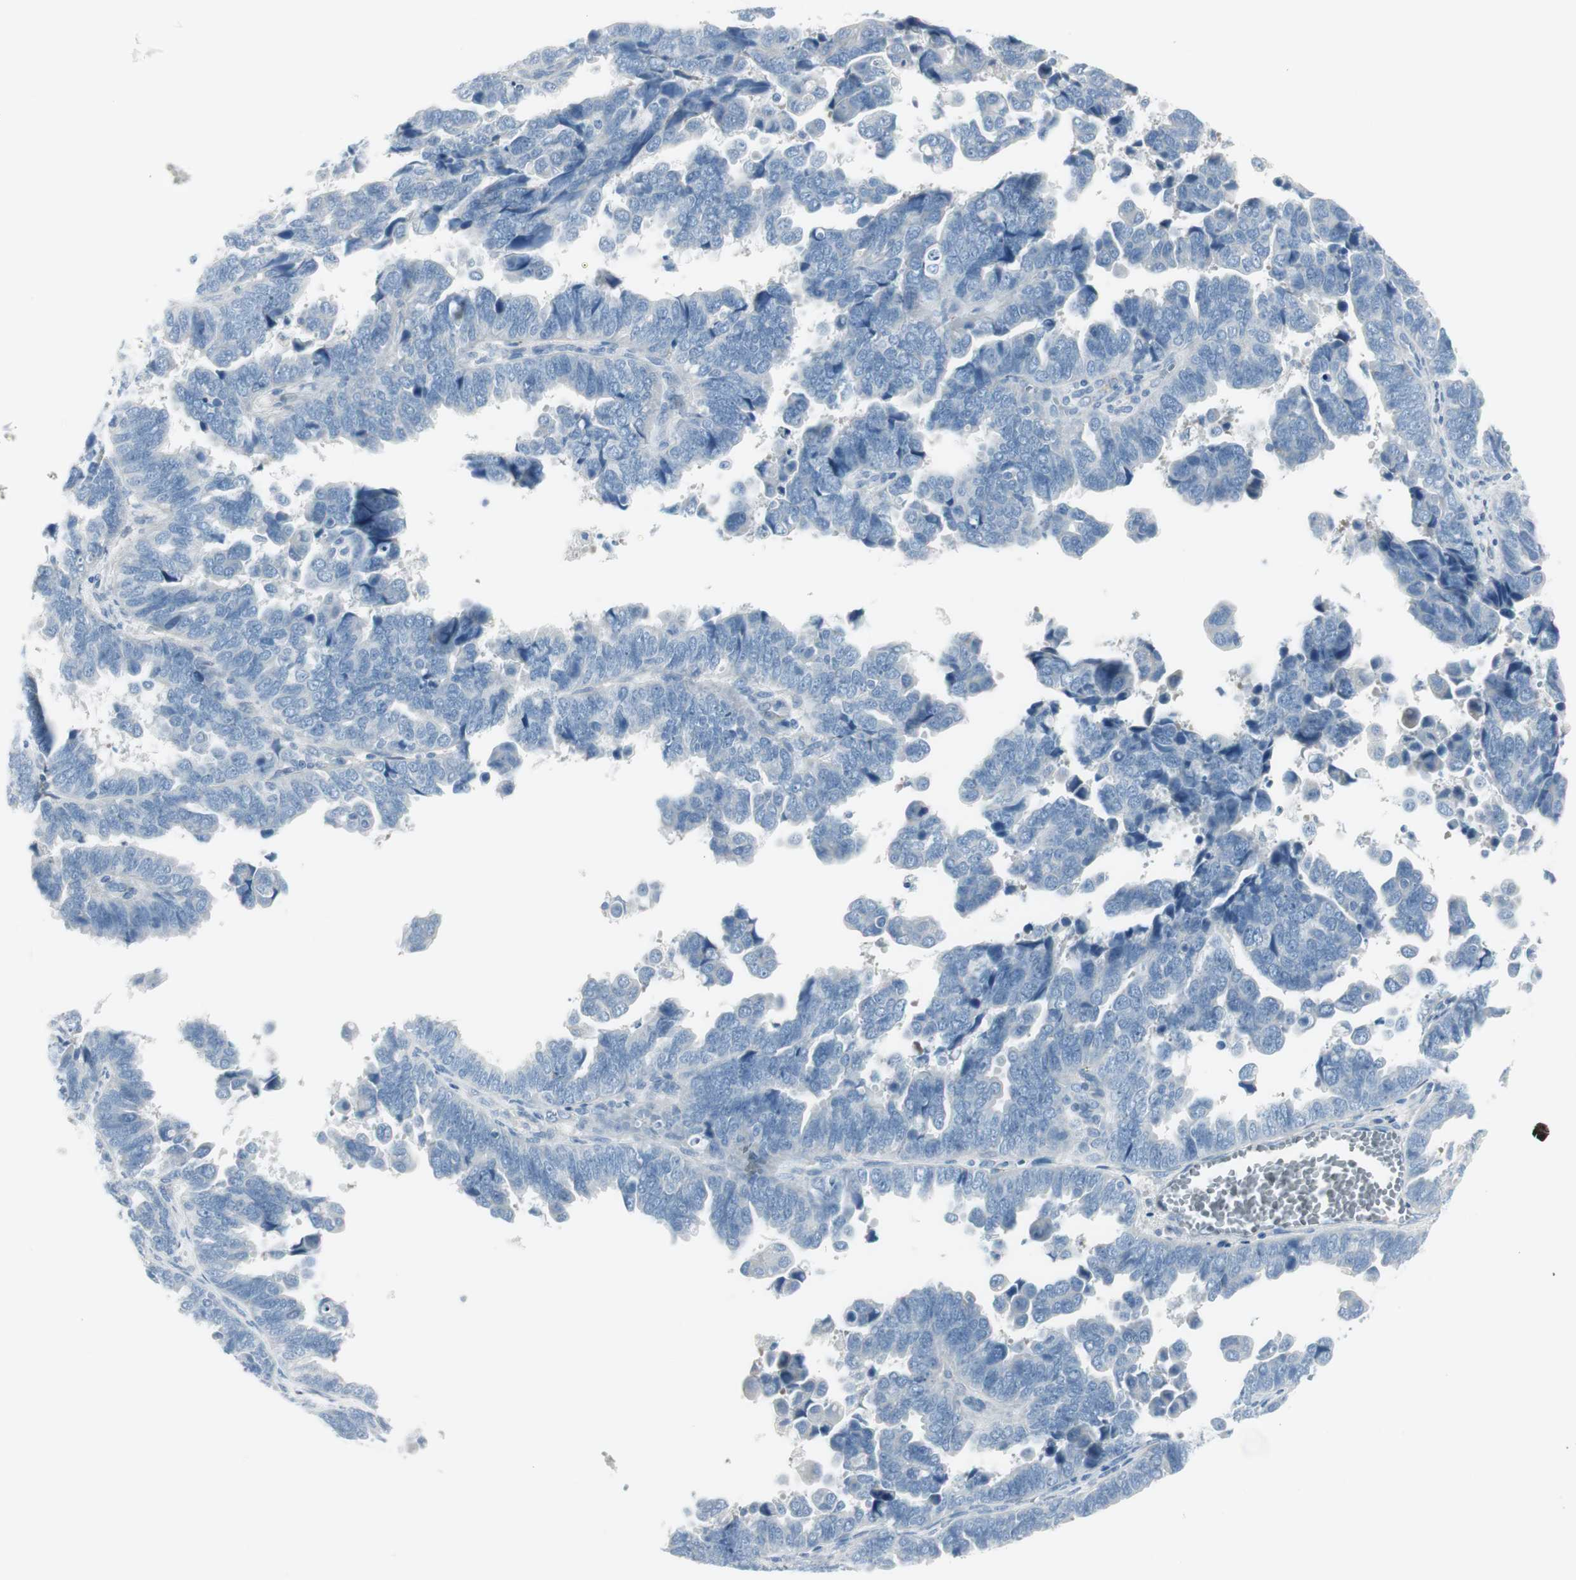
{"staining": {"intensity": "negative", "quantity": "none", "location": "none"}, "tissue": "endometrial cancer", "cell_type": "Tumor cells", "image_type": "cancer", "snomed": [{"axis": "morphology", "description": "Adenocarcinoma, NOS"}, {"axis": "topography", "description": "Endometrium"}], "caption": "Human endometrial adenocarcinoma stained for a protein using immunohistochemistry (IHC) demonstrates no expression in tumor cells.", "gene": "CACNA2D1", "patient": {"sex": "female", "age": 75}}